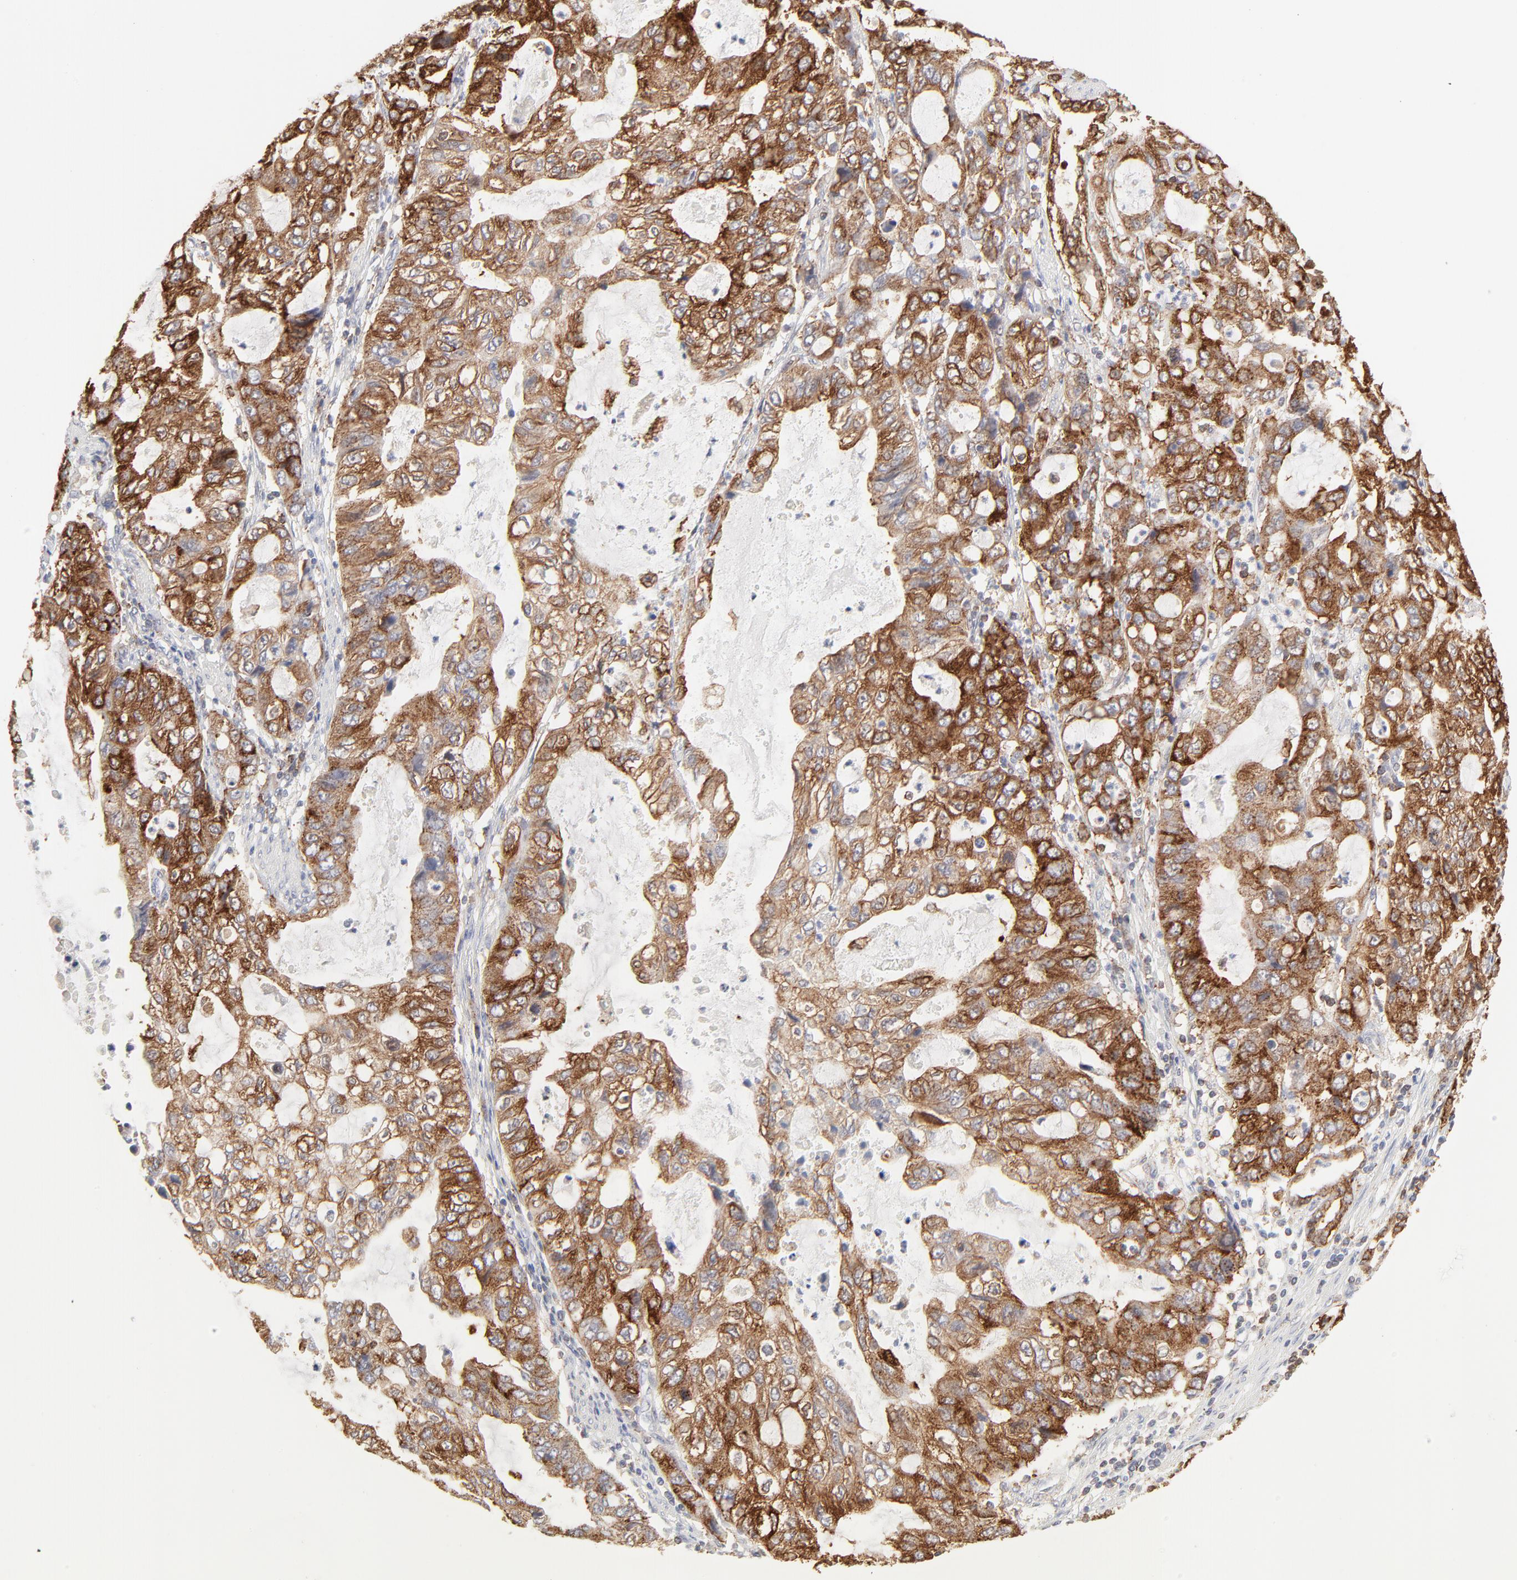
{"staining": {"intensity": "moderate", "quantity": ">75%", "location": "cytoplasmic/membranous"}, "tissue": "stomach cancer", "cell_type": "Tumor cells", "image_type": "cancer", "snomed": [{"axis": "morphology", "description": "Adenocarcinoma, NOS"}, {"axis": "topography", "description": "Stomach, upper"}], "caption": "DAB immunohistochemical staining of human stomach cancer (adenocarcinoma) demonstrates moderate cytoplasmic/membranous protein positivity in about >75% of tumor cells.", "gene": "CDK6", "patient": {"sex": "female", "age": 52}}